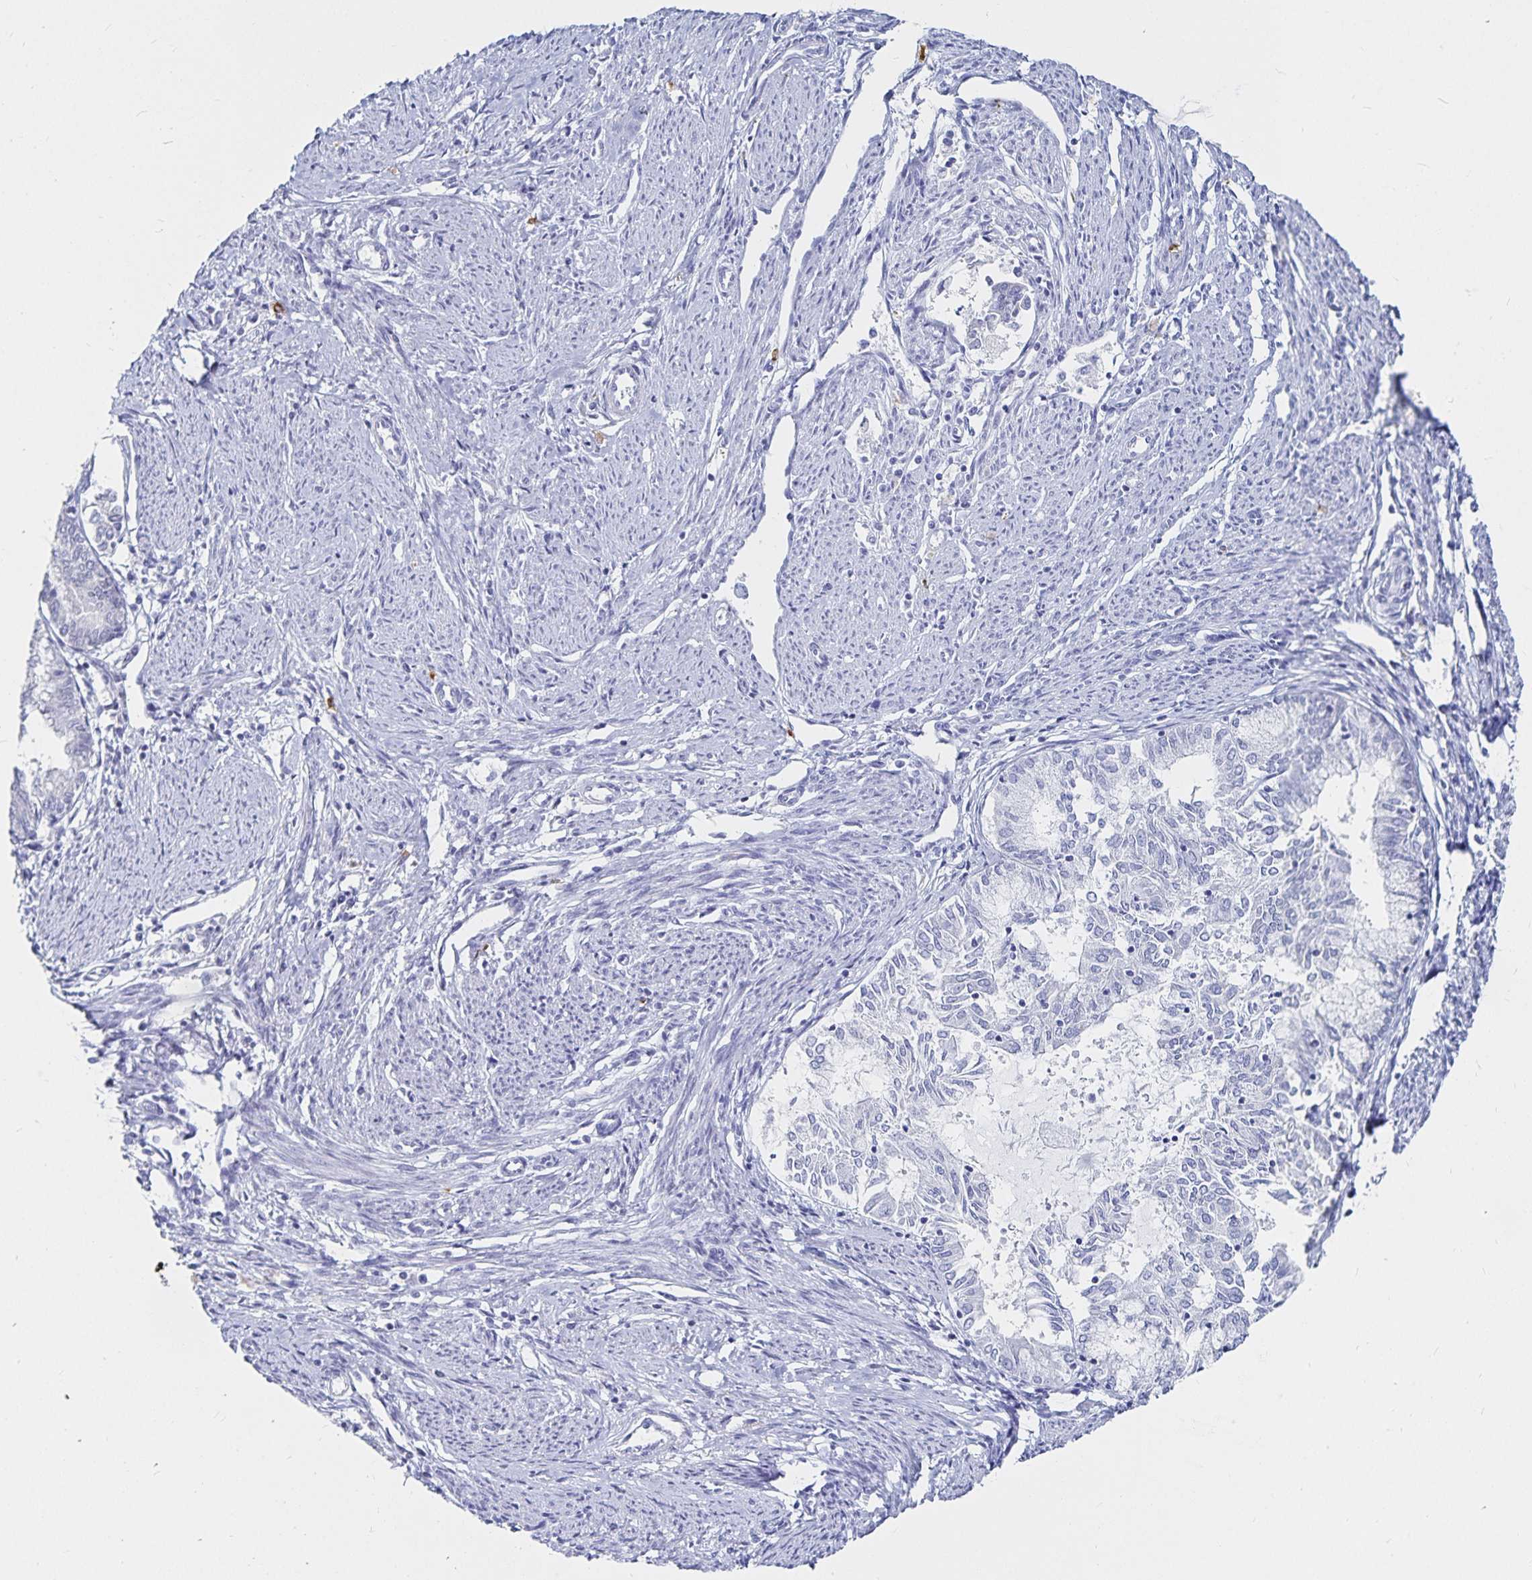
{"staining": {"intensity": "negative", "quantity": "none", "location": "none"}, "tissue": "endometrial cancer", "cell_type": "Tumor cells", "image_type": "cancer", "snomed": [{"axis": "morphology", "description": "Adenocarcinoma, NOS"}, {"axis": "topography", "description": "Endometrium"}], "caption": "IHC image of endometrial adenocarcinoma stained for a protein (brown), which demonstrates no positivity in tumor cells.", "gene": "TNIP1", "patient": {"sex": "female", "age": 79}}